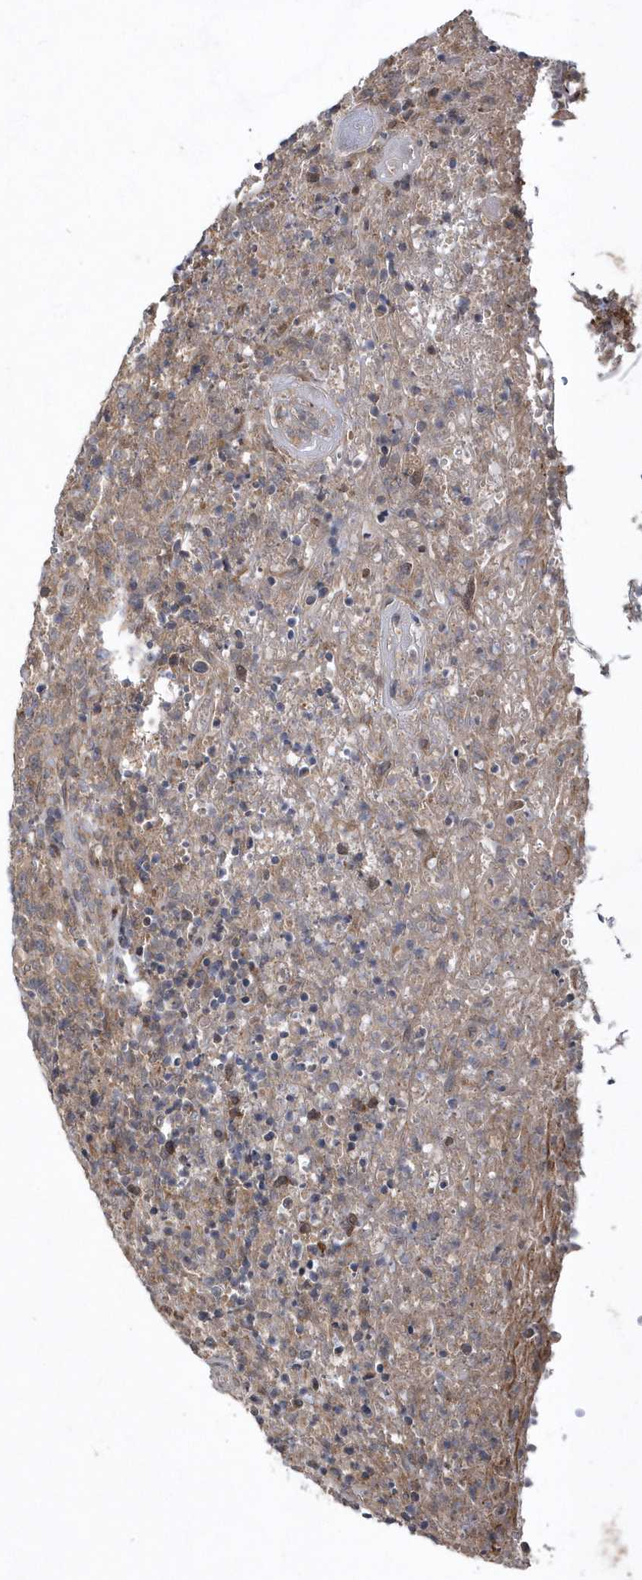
{"staining": {"intensity": "weak", "quantity": "25%-75%", "location": "cytoplasmic/membranous"}, "tissue": "lymphoma", "cell_type": "Tumor cells", "image_type": "cancer", "snomed": [{"axis": "morphology", "description": "Malignant lymphoma, non-Hodgkin's type, High grade"}, {"axis": "topography", "description": "Tonsil"}], "caption": "DAB (3,3'-diaminobenzidine) immunohistochemical staining of lymphoma shows weak cytoplasmic/membranous protein staining in approximately 25%-75% of tumor cells. (Brightfield microscopy of DAB IHC at high magnification).", "gene": "HMGCS1", "patient": {"sex": "female", "age": 36}}